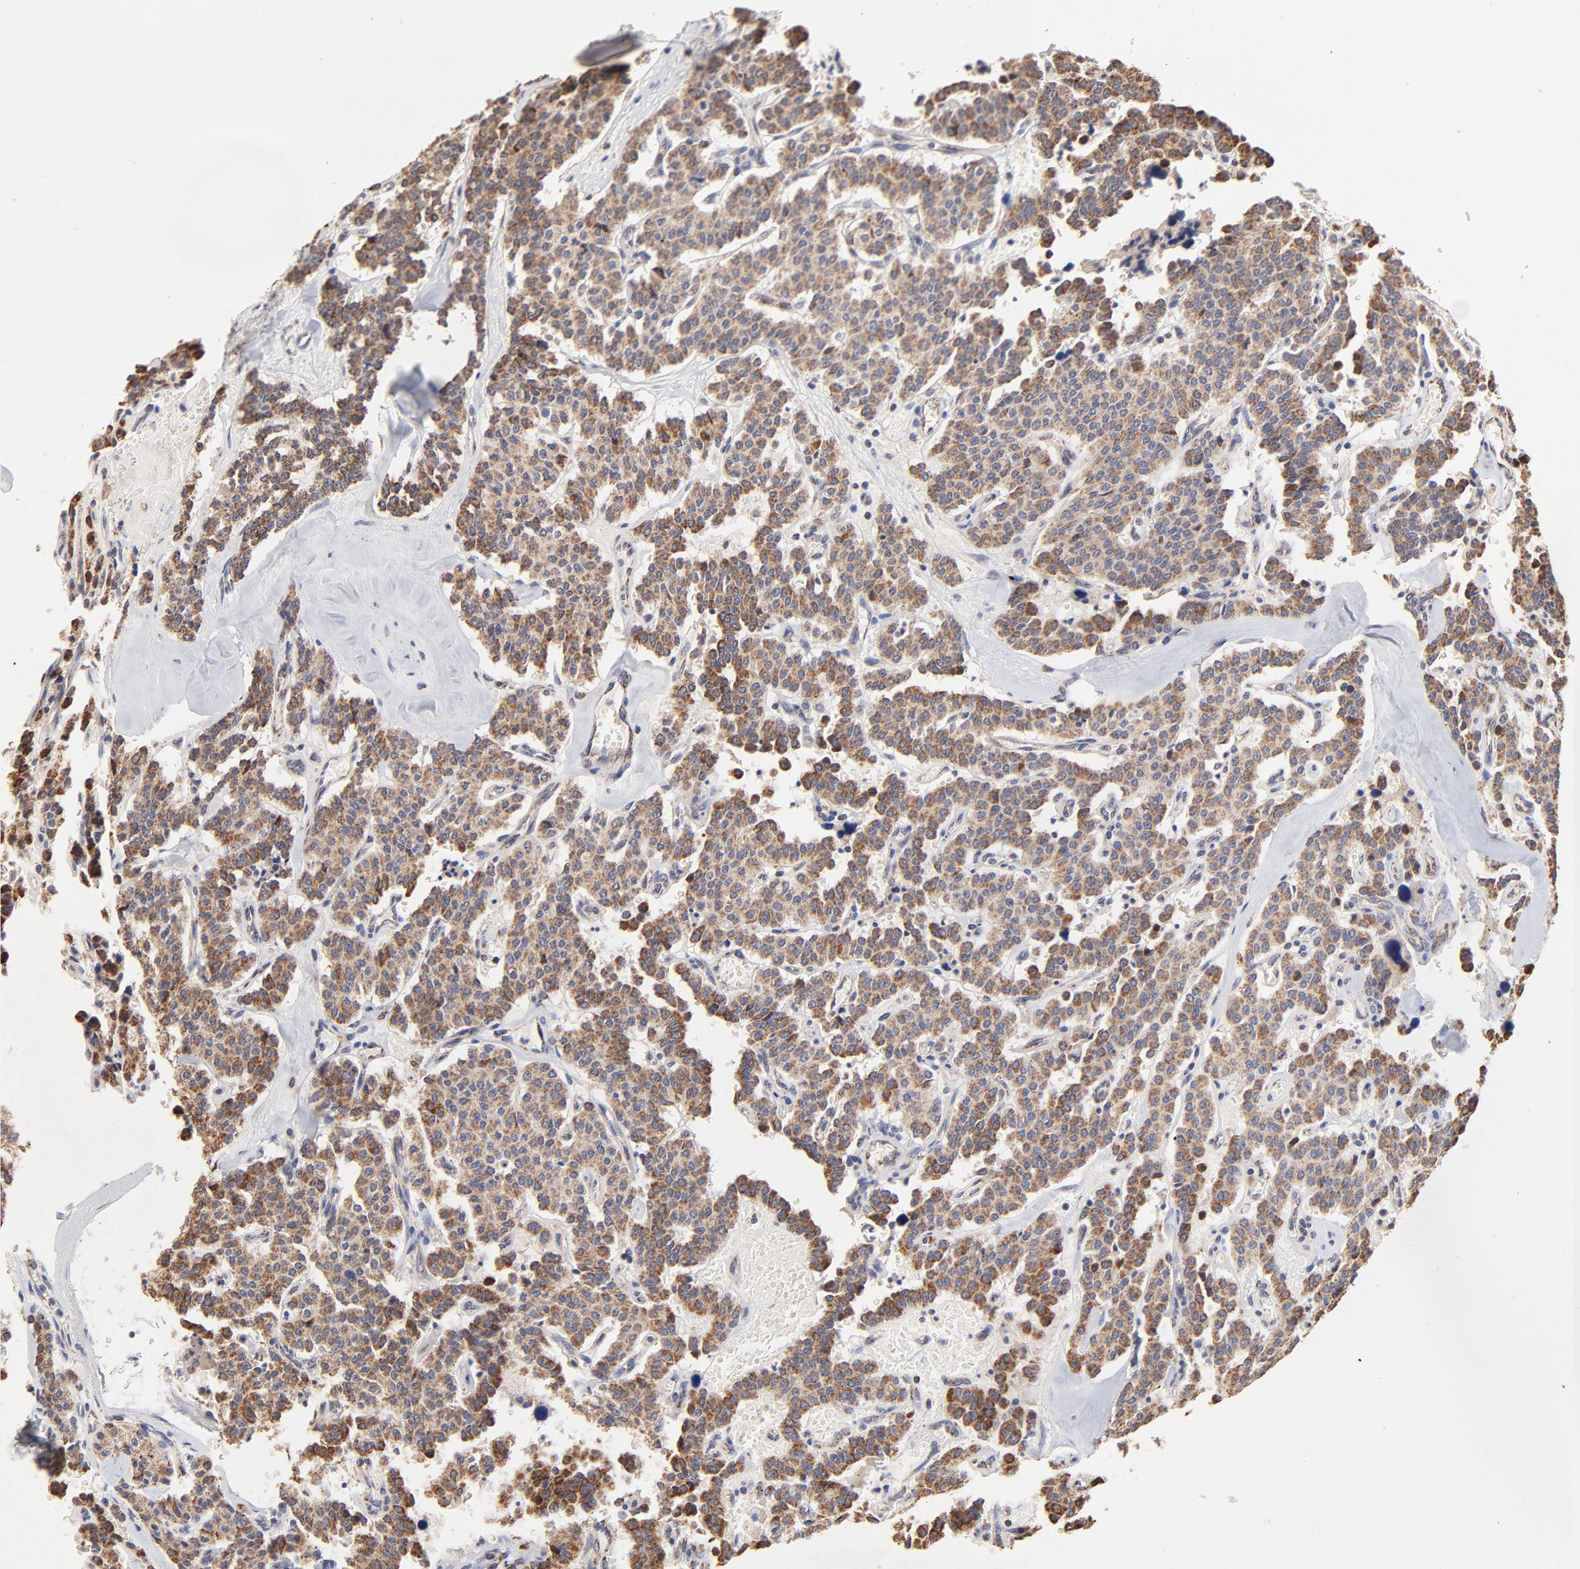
{"staining": {"intensity": "moderate", "quantity": ">75%", "location": "cytoplasmic/membranous"}, "tissue": "carcinoid", "cell_type": "Tumor cells", "image_type": "cancer", "snomed": [{"axis": "morphology", "description": "Carcinoid, malignant, NOS"}, {"axis": "topography", "description": "Bronchus"}], "caption": "This histopathology image reveals immunohistochemistry staining of human carcinoid, with medium moderate cytoplasmic/membranous expression in about >75% of tumor cells.", "gene": "SSBP1", "patient": {"sex": "male", "age": 55}}